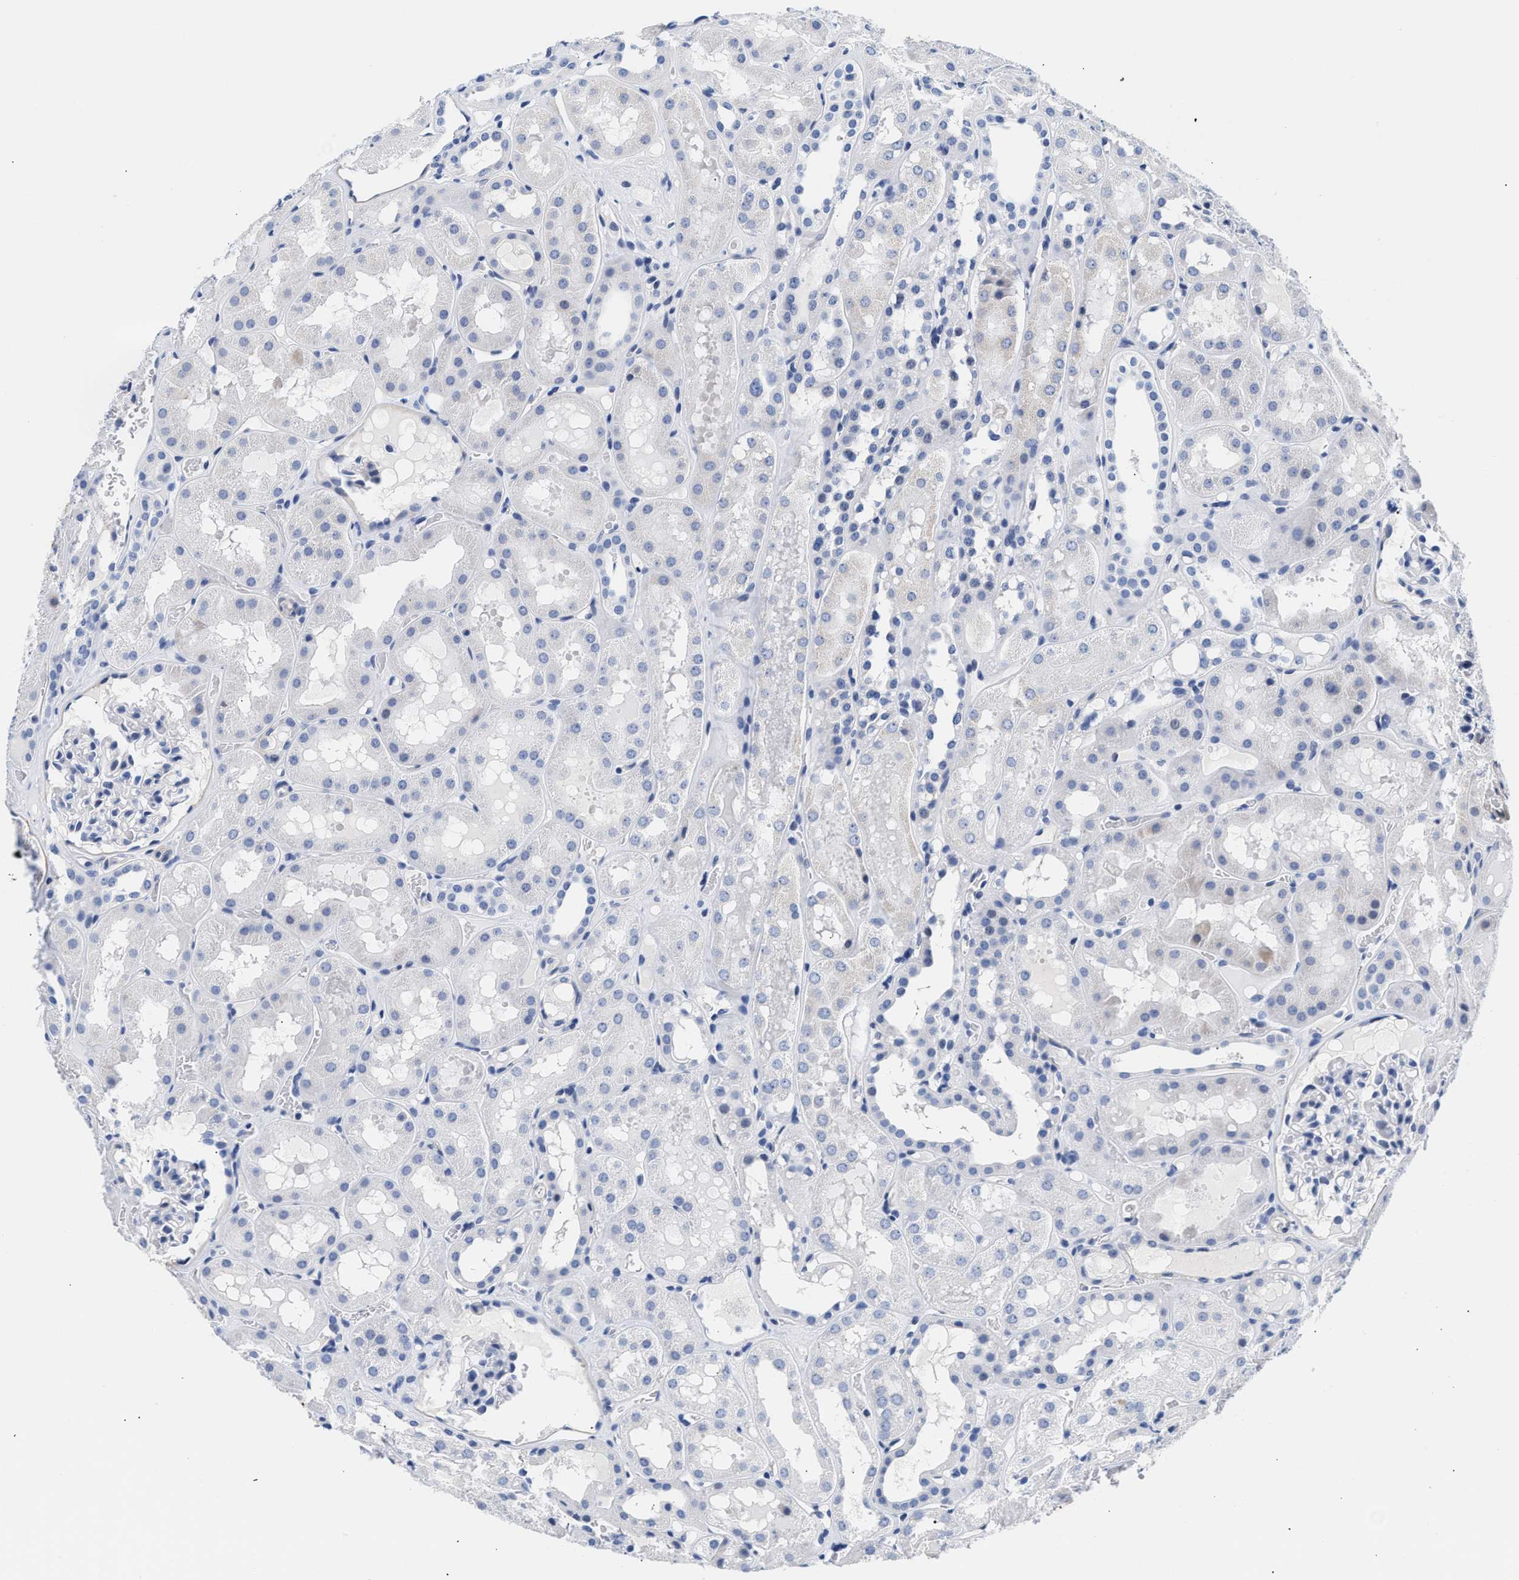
{"staining": {"intensity": "negative", "quantity": "none", "location": "none"}, "tissue": "kidney", "cell_type": "Cells in glomeruli", "image_type": "normal", "snomed": [{"axis": "morphology", "description": "Normal tissue, NOS"}, {"axis": "topography", "description": "Kidney"}, {"axis": "topography", "description": "Urinary bladder"}], "caption": "A high-resolution micrograph shows immunohistochemistry (IHC) staining of benign kidney, which demonstrates no significant positivity in cells in glomeruli. (Immunohistochemistry, brightfield microscopy, high magnification).", "gene": "TRIM29", "patient": {"sex": "male", "age": 16}}